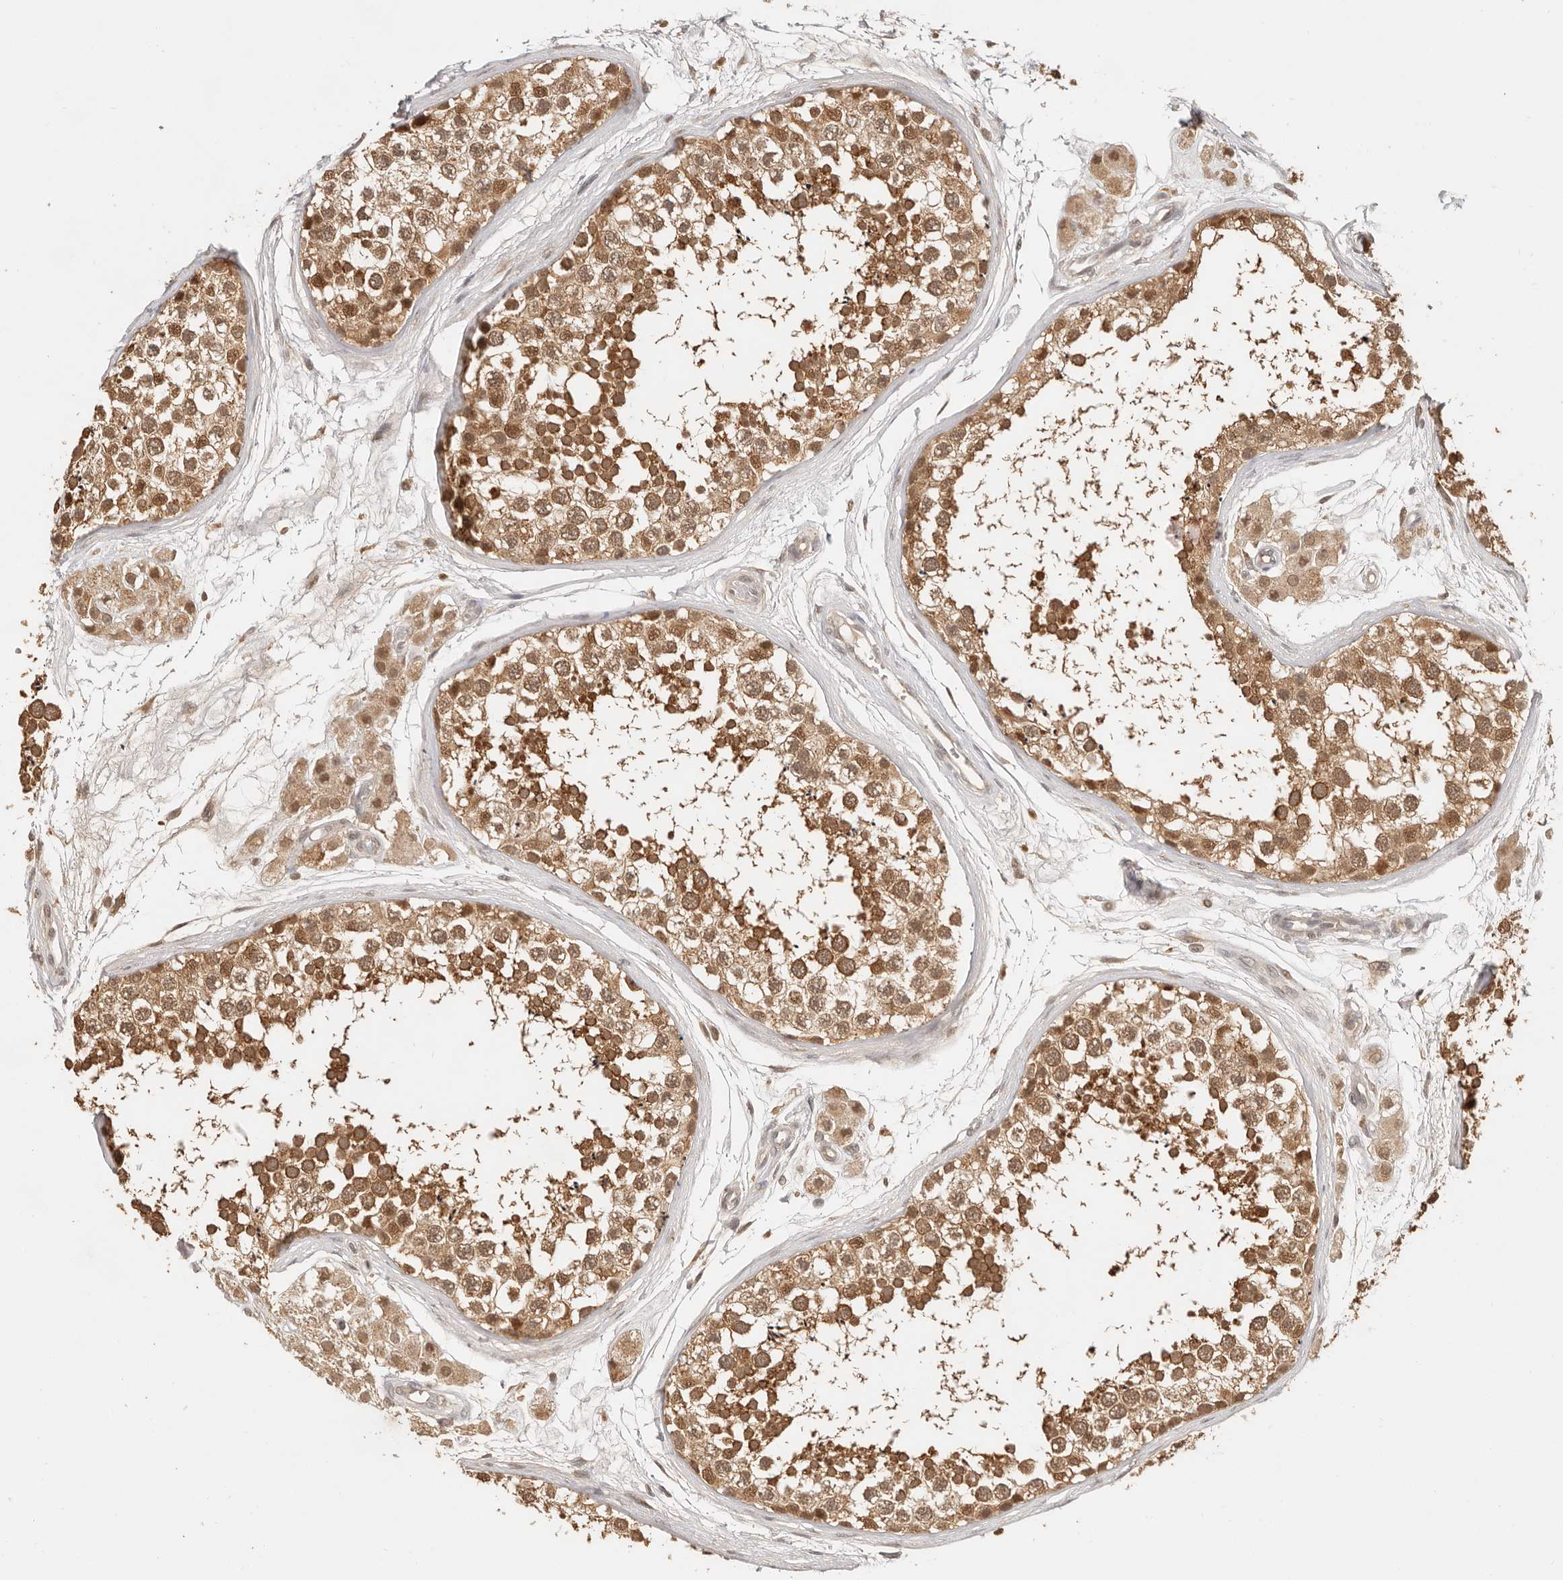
{"staining": {"intensity": "strong", "quantity": "25%-75%", "location": "cytoplasmic/membranous,nuclear"}, "tissue": "testis", "cell_type": "Cells in seminiferous ducts", "image_type": "normal", "snomed": [{"axis": "morphology", "description": "Normal tissue, NOS"}, {"axis": "topography", "description": "Testis"}], "caption": "Human testis stained with a brown dye demonstrates strong cytoplasmic/membranous,nuclear positive positivity in approximately 25%-75% of cells in seminiferous ducts.", "gene": "PSMA5", "patient": {"sex": "male", "age": 56}}